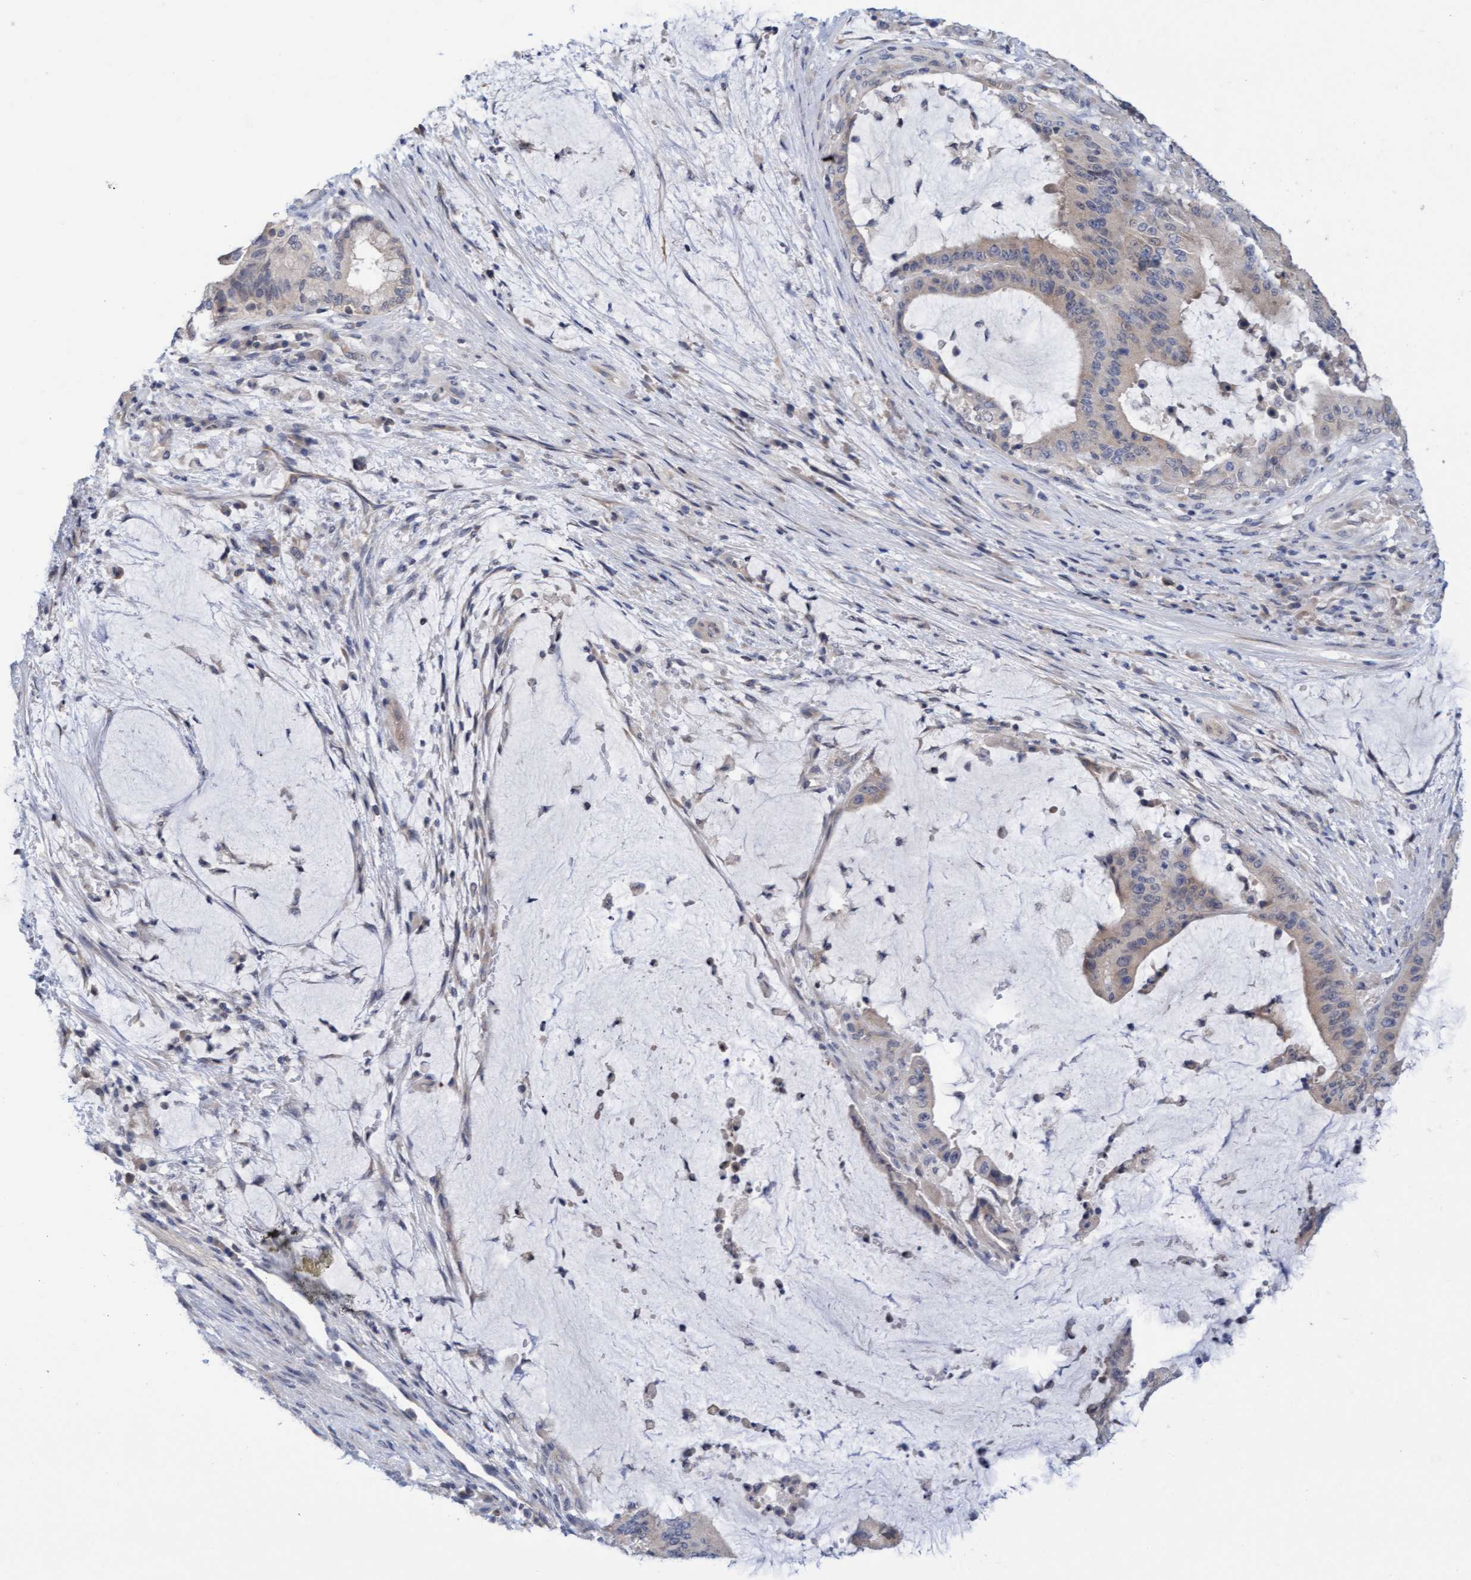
{"staining": {"intensity": "weak", "quantity": "<25%", "location": "cytoplasmic/membranous"}, "tissue": "liver cancer", "cell_type": "Tumor cells", "image_type": "cancer", "snomed": [{"axis": "morphology", "description": "Normal tissue, NOS"}, {"axis": "morphology", "description": "Cholangiocarcinoma"}, {"axis": "topography", "description": "Liver"}, {"axis": "topography", "description": "Peripheral nerve tissue"}], "caption": "A photomicrograph of human liver cancer is negative for staining in tumor cells.", "gene": "AMZ2", "patient": {"sex": "female", "age": 73}}